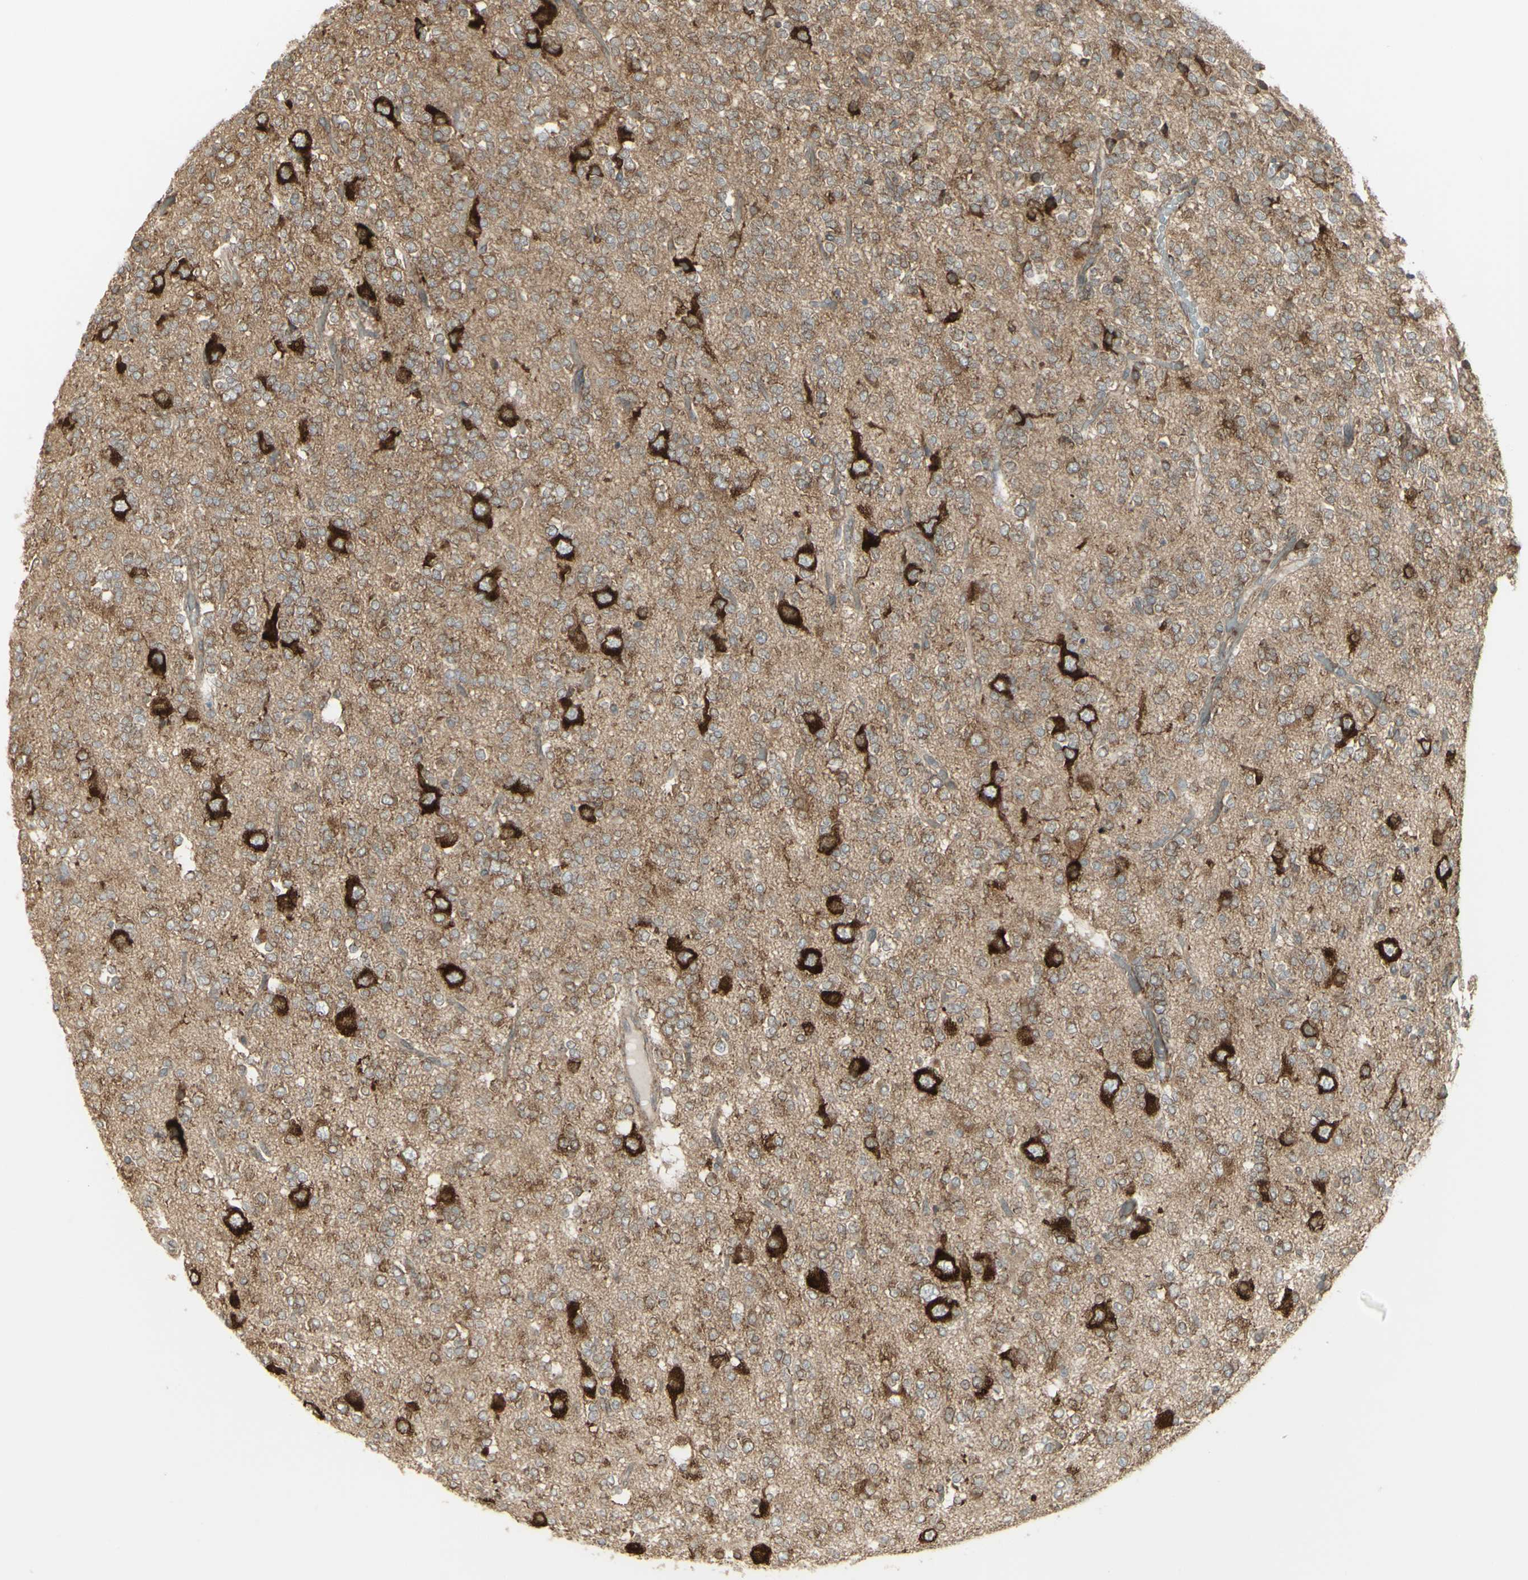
{"staining": {"intensity": "negative", "quantity": "none", "location": "none"}, "tissue": "glioma", "cell_type": "Tumor cells", "image_type": "cancer", "snomed": [{"axis": "morphology", "description": "Glioma, malignant, Low grade"}, {"axis": "topography", "description": "Brain"}], "caption": "High magnification brightfield microscopy of glioma stained with DAB (brown) and counterstained with hematoxylin (blue): tumor cells show no significant staining.", "gene": "FKBP3", "patient": {"sex": "male", "age": 38}}